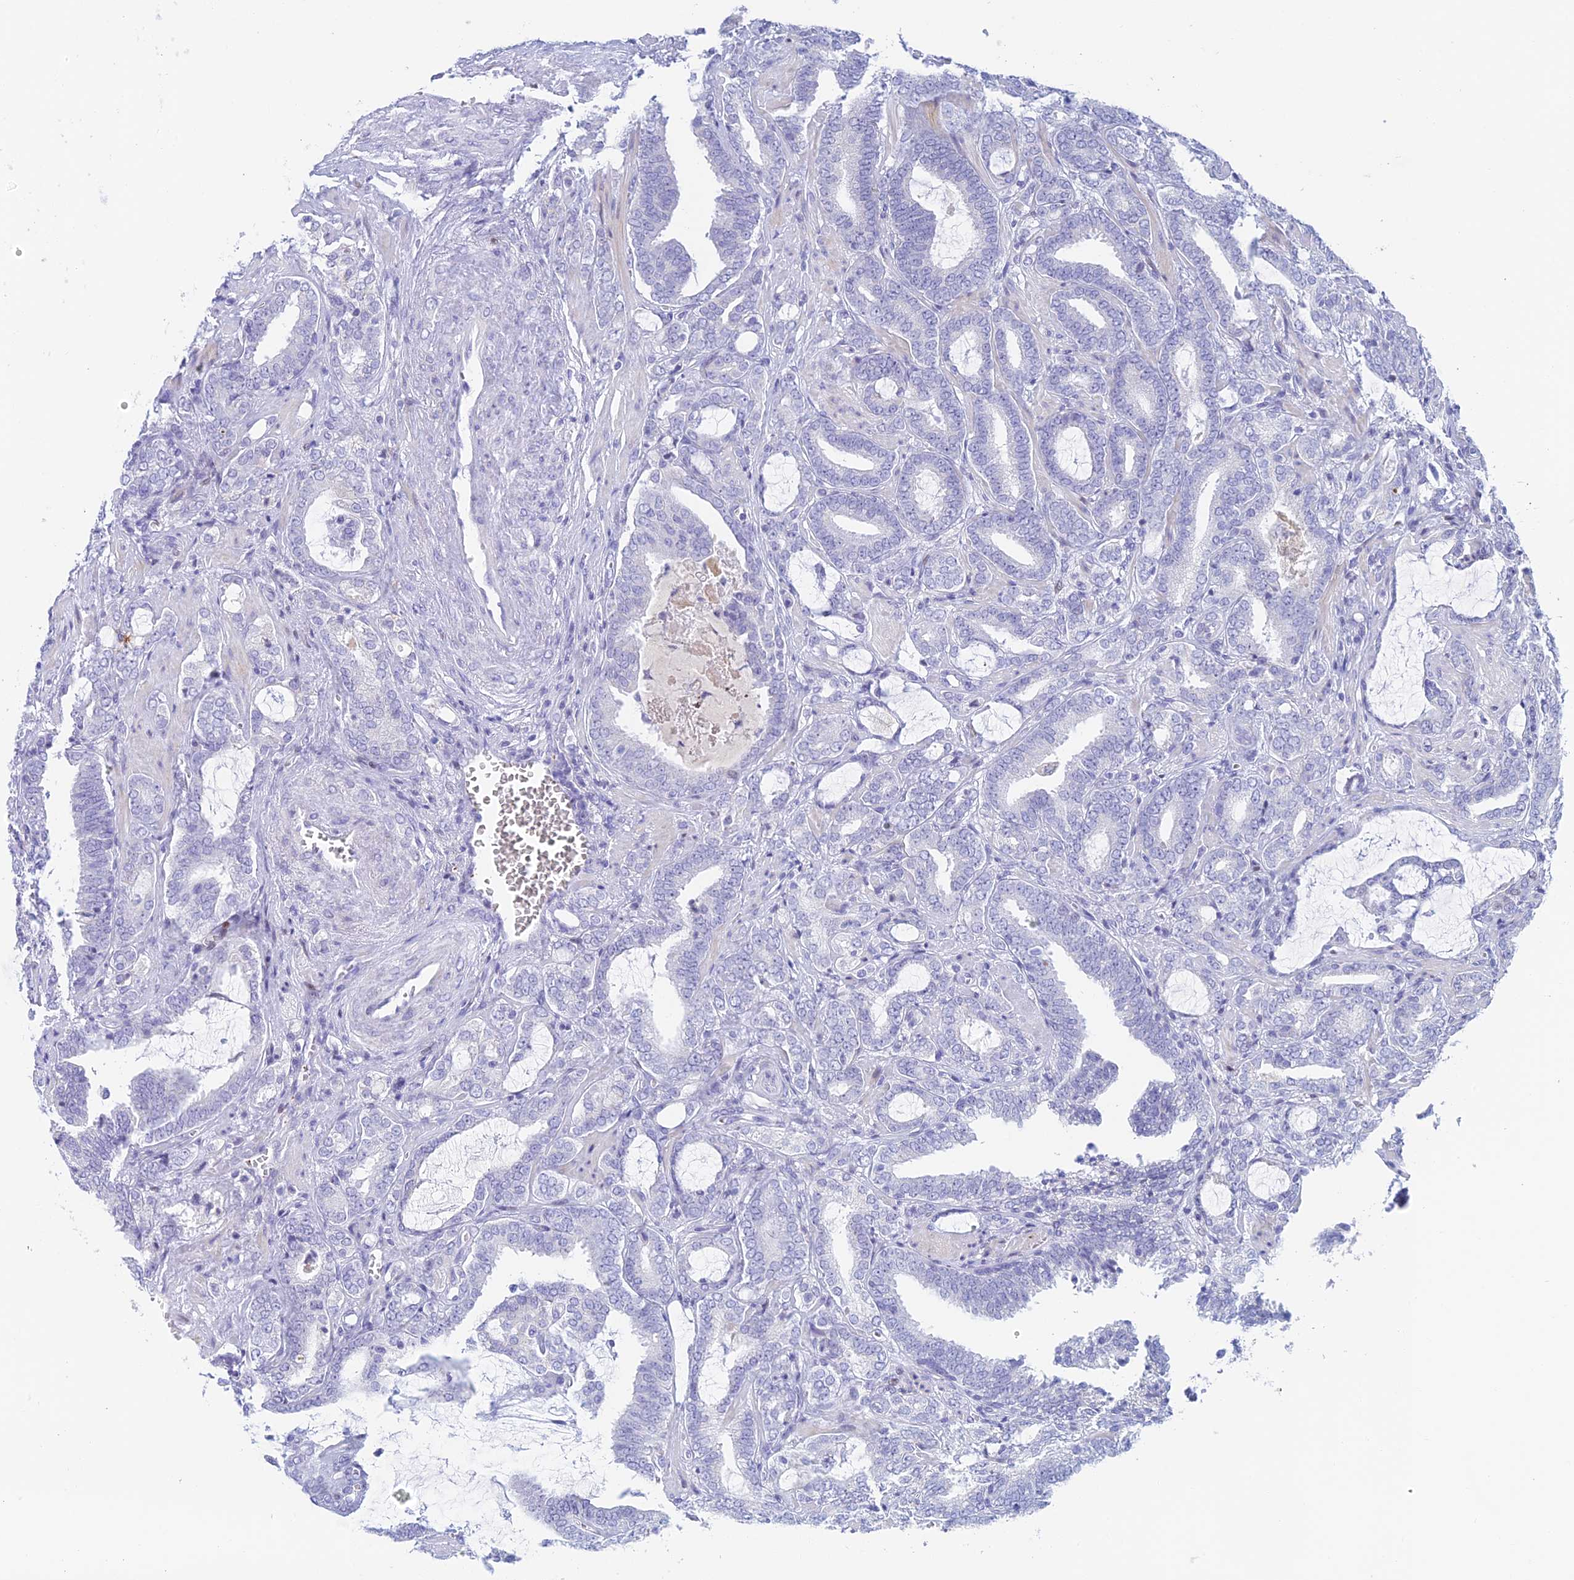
{"staining": {"intensity": "negative", "quantity": "none", "location": "none"}, "tissue": "prostate cancer", "cell_type": "Tumor cells", "image_type": "cancer", "snomed": [{"axis": "morphology", "description": "Adenocarcinoma, High grade"}, {"axis": "topography", "description": "Prostate and seminal vesicle, NOS"}], "caption": "The image displays no staining of tumor cells in prostate cancer (high-grade adenocarcinoma).", "gene": "REXO5", "patient": {"sex": "male", "age": 67}}